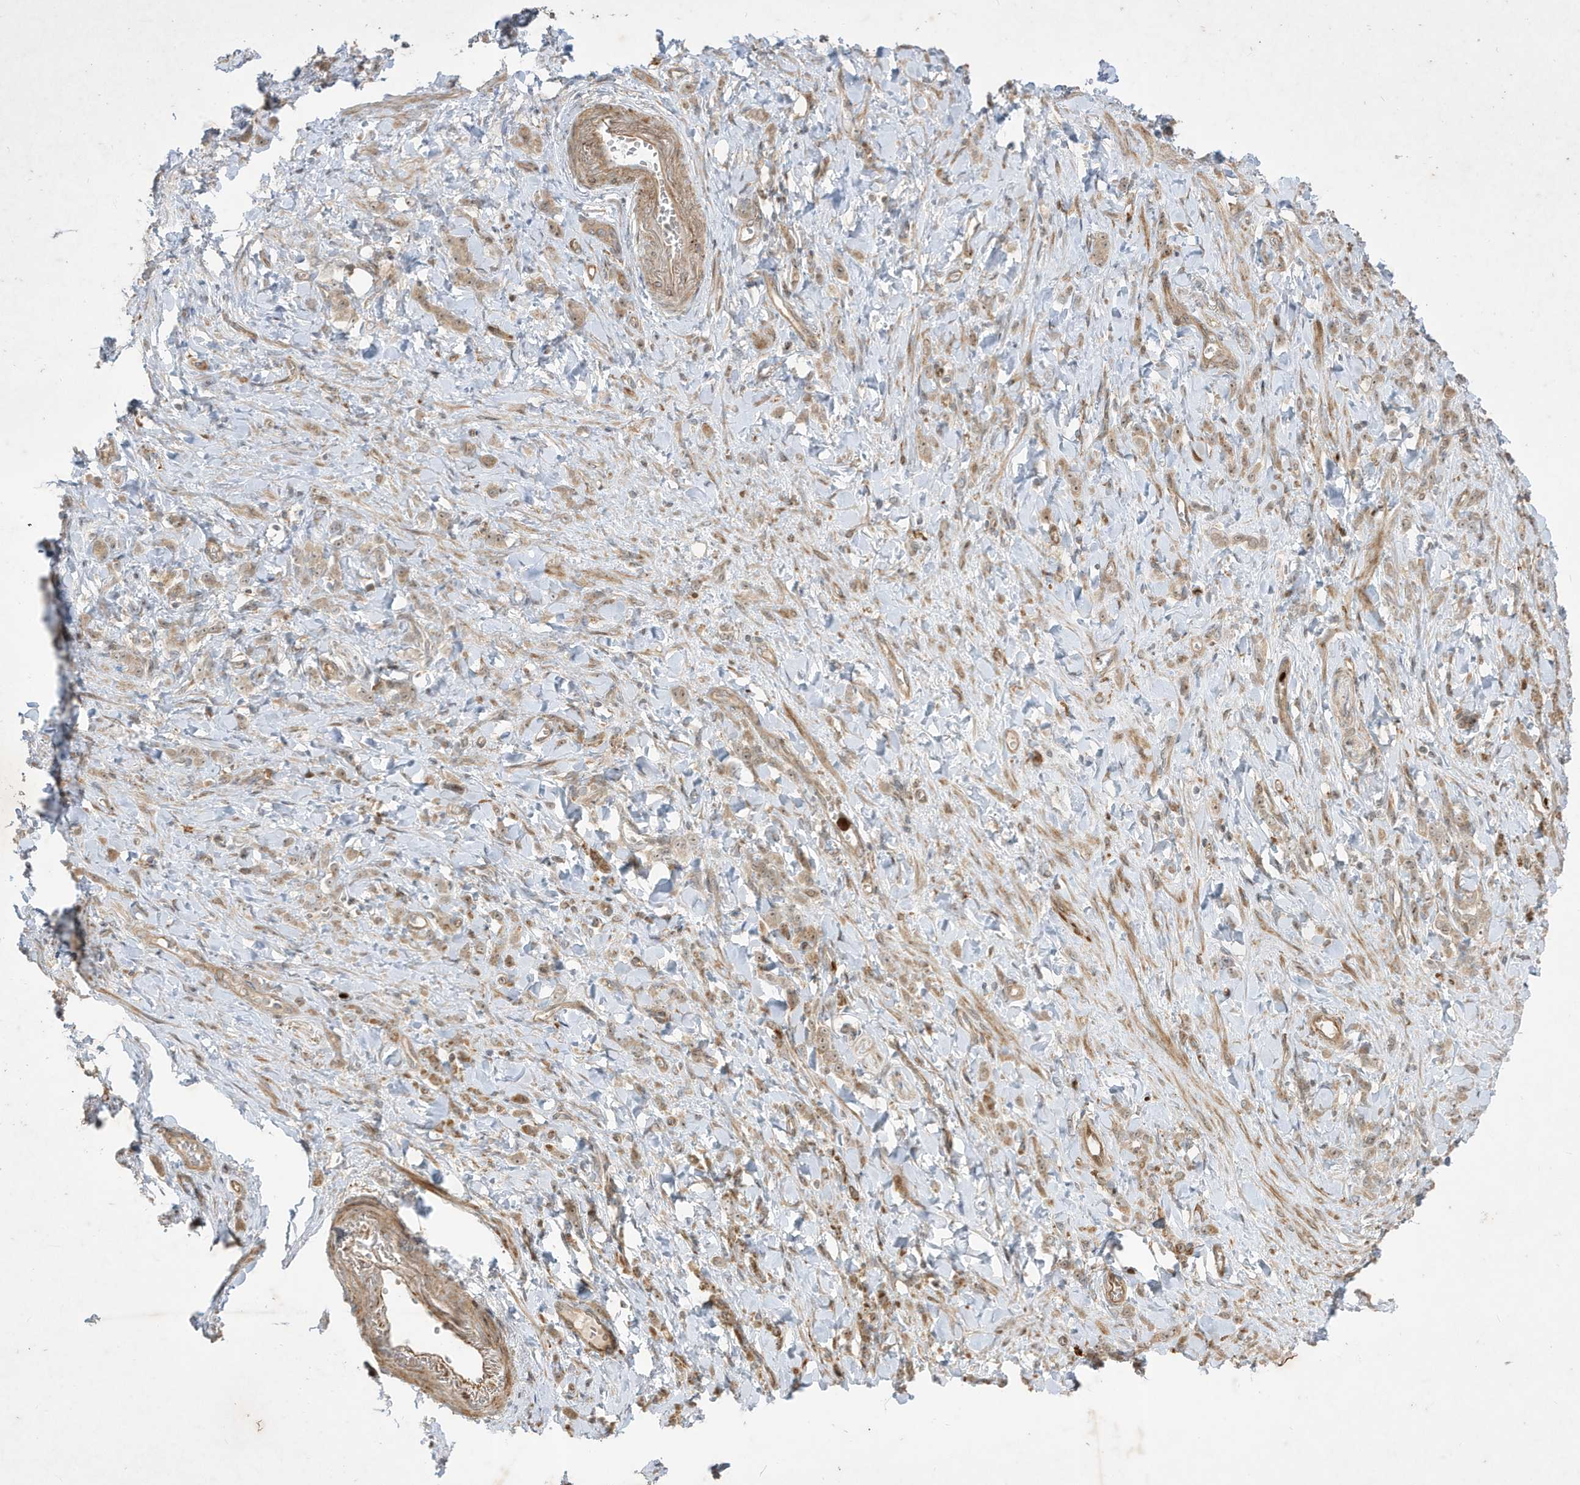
{"staining": {"intensity": "weak", "quantity": "25%-75%", "location": "cytoplasmic/membranous,nuclear"}, "tissue": "stomach cancer", "cell_type": "Tumor cells", "image_type": "cancer", "snomed": [{"axis": "morphology", "description": "Normal tissue, NOS"}, {"axis": "morphology", "description": "Adenocarcinoma, NOS"}, {"axis": "topography", "description": "Stomach"}], "caption": "Immunohistochemical staining of human stomach adenocarcinoma demonstrates low levels of weak cytoplasmic/membranous and nuclear protein expression in about 25%-75% of tumor cells.", "gene": "IFT57", "patient": {"sex": "male", "age": 82}}